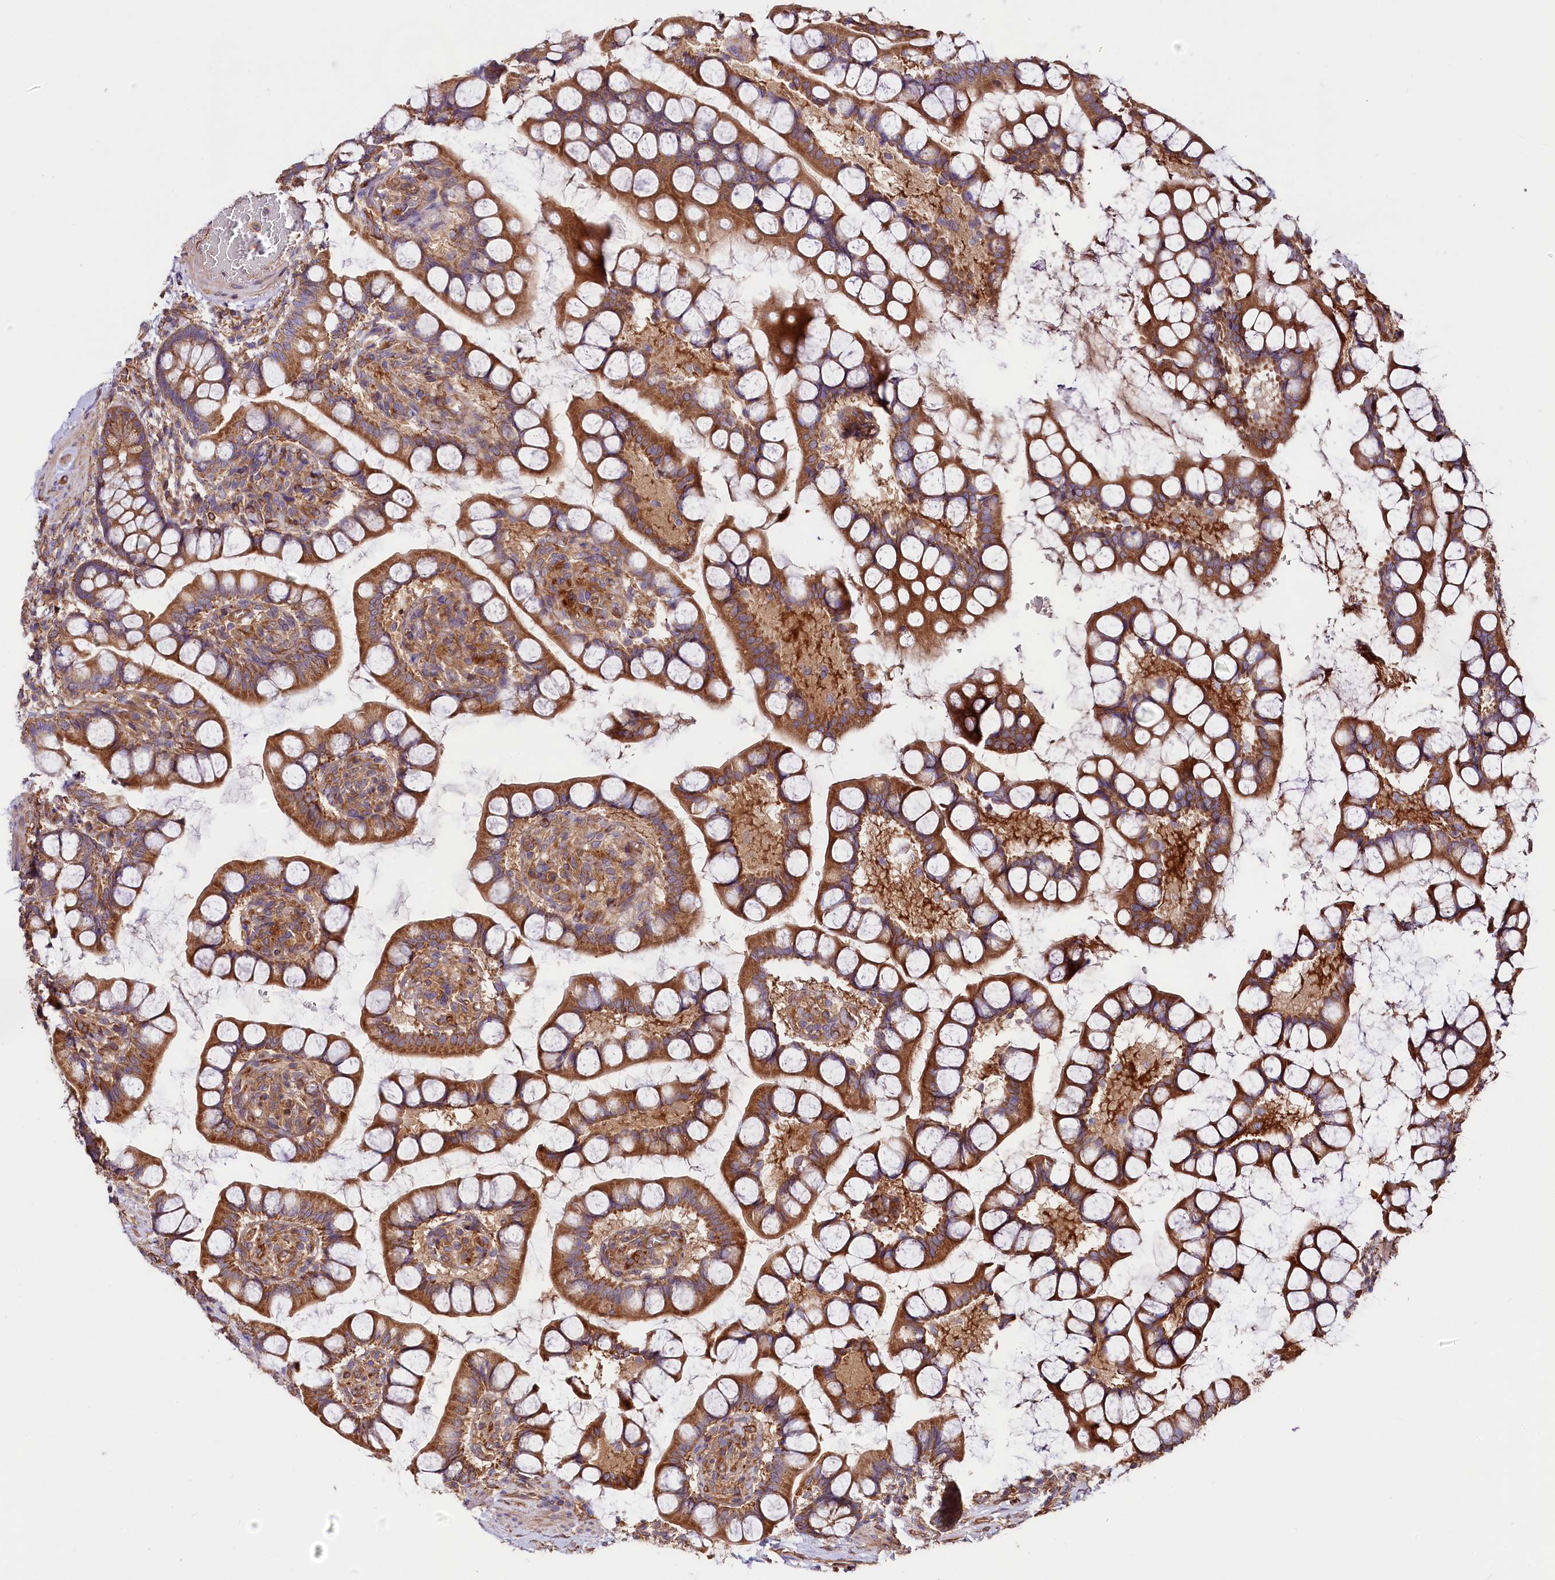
{"staining": {"intensity": "strong", "quantity": ">75%", "location": "cytoplasmic/membranous"}, "tissue": "small intestine", "cell_type": "Glandular cells", "image_type": "normal", "snomed": [{"axis": "morphology", "description": "Normal tissue, NOS"}, {"axis": "topography", "description": "Small intestine"}], "caption": "Immunohistochemistry staining of normal small intestine, which displays high levels of strong cytoplasmic/membranous expression in approximately >75% of glandular cells indicating strong cytoplasmic/membranous protein positivity. The staining was performed using DAB (brown) for protein detection and nuclei were counterstained in hematoxylin (blue).", "gene": "CEP295", "patient": {"sex": "male", "age": 52}}